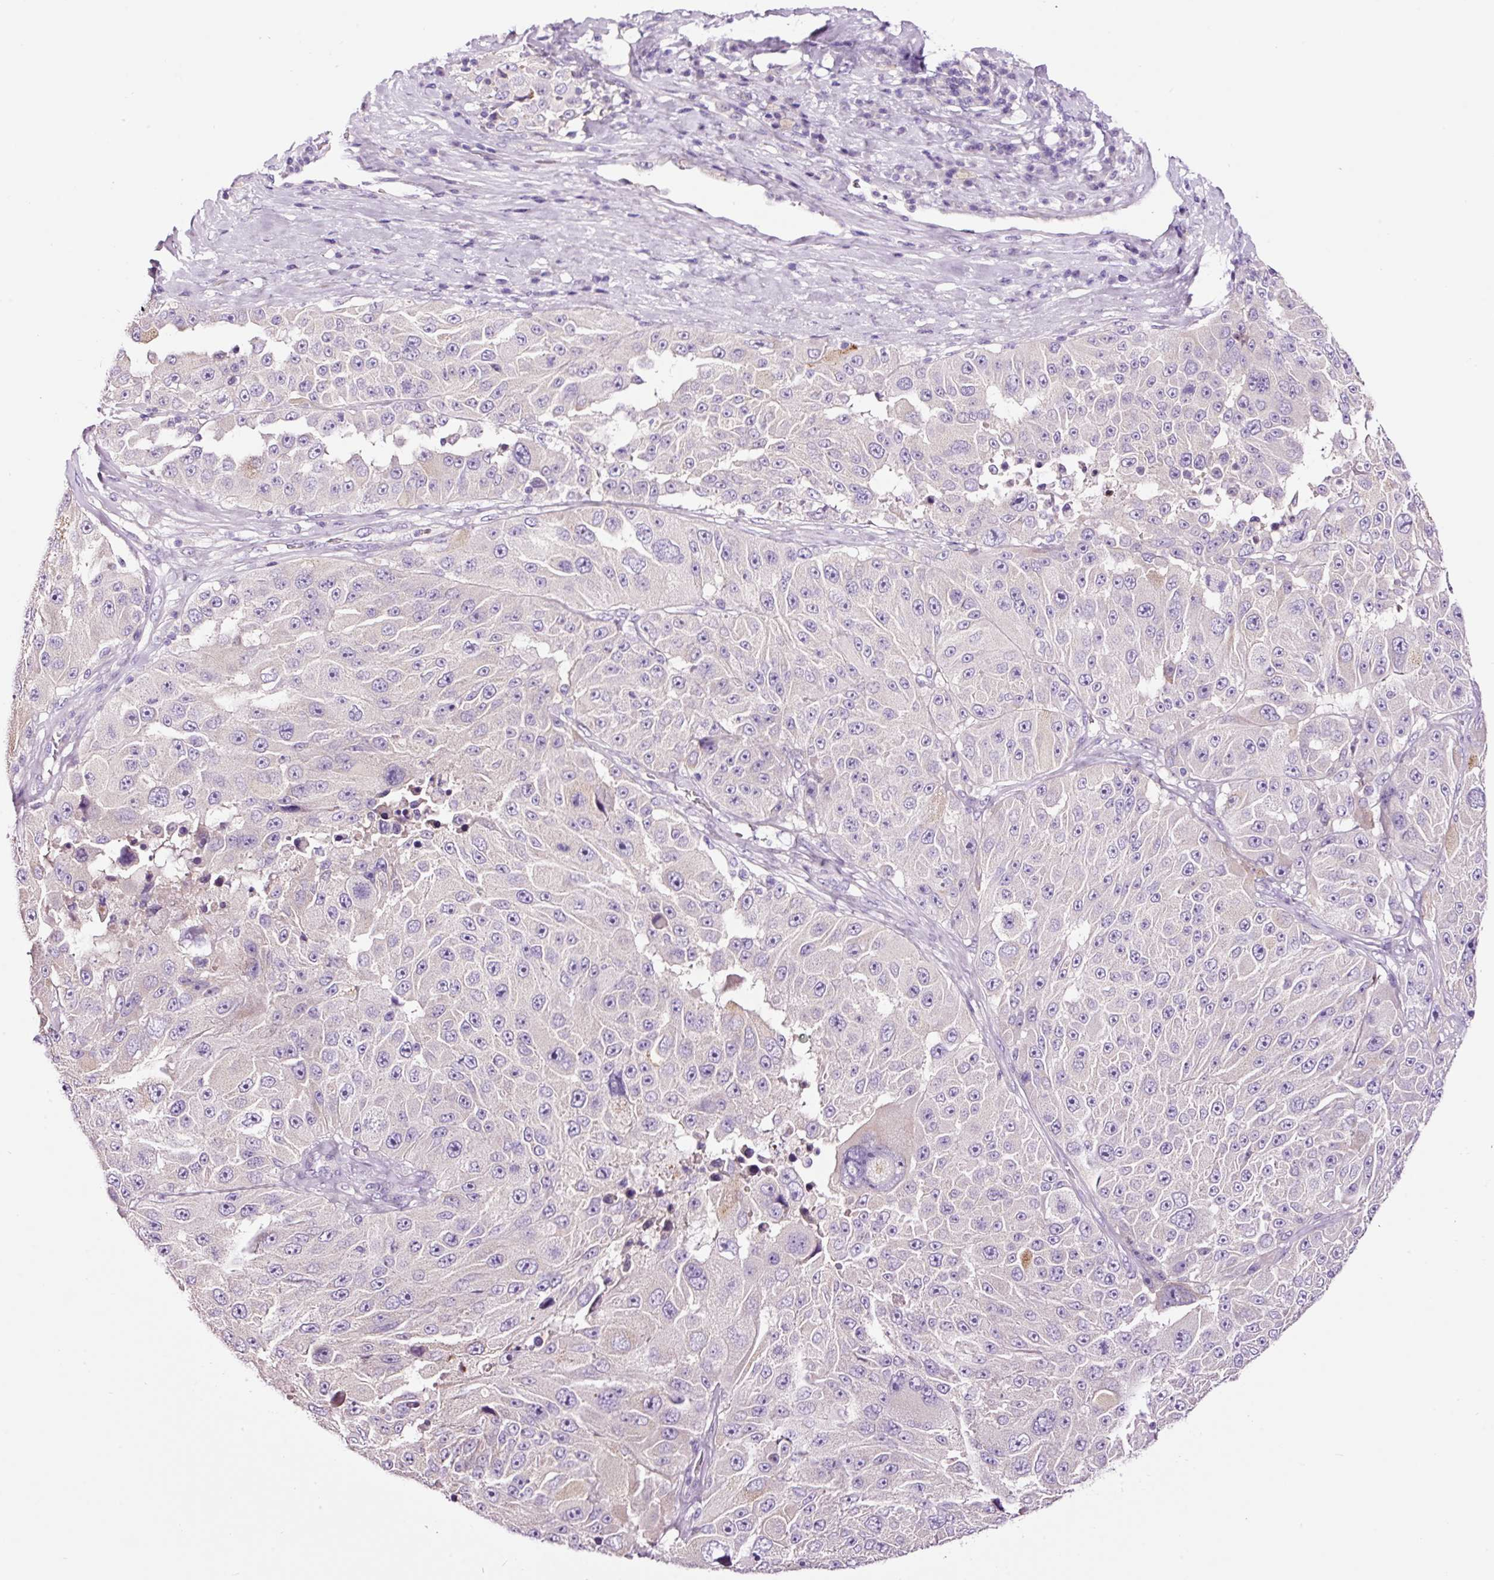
{"staining": {"intensity": "negative", "quantity": "none", "location": "none"}, "tissue": "melanoma", "cell_type": "Tumor cells", "image_type": "cancer", "snomed": [{"axis": "morphology", "description": "Malignant melanoma, Metastatic site"}, {"axis": "topography", "description": "Lymph node"}], "caption": "Photomicrograph shows no significant protein staining in tumor cells of melanoma. Nuclei are stained in blue.", "gene": "PAM", "patient": {"sex": "male", "age": 62}}